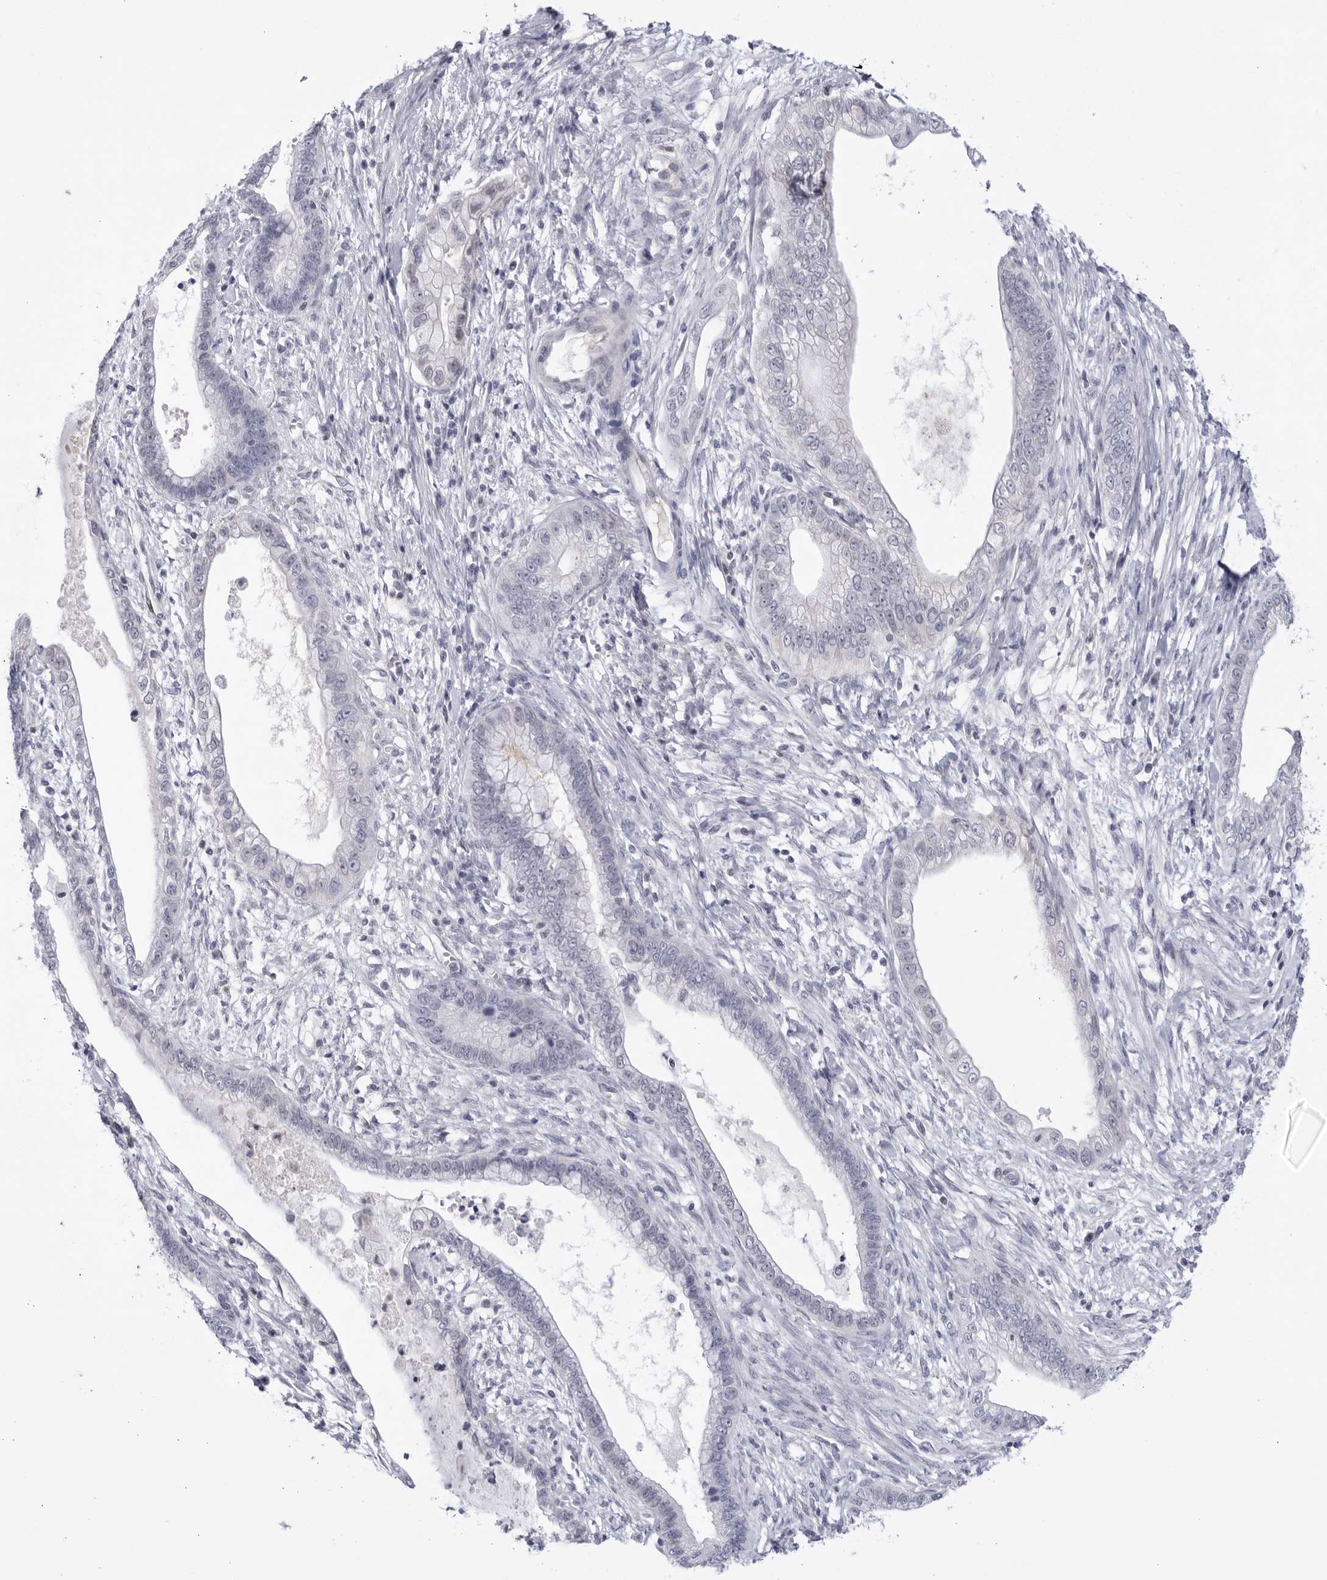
{"staining": {"intensity": "negative", "quantity": "none", "location": "none"}, "tissue": "cervical cancer", "cell_type": "Tumor cells", "image_type": "cancer", "snomed": [{"axis": "morphology", "description": "Adenocarcinoma, NOS"}, {"axis": "topography", "description": "Cervix"}], "caption": "Cervical adenocarcinoma stained for a protein using immunohistochemistry exhibits no staining tumor cells.", "gene": "CNBD1", "patient": {"sex": "female", "age": 44}}